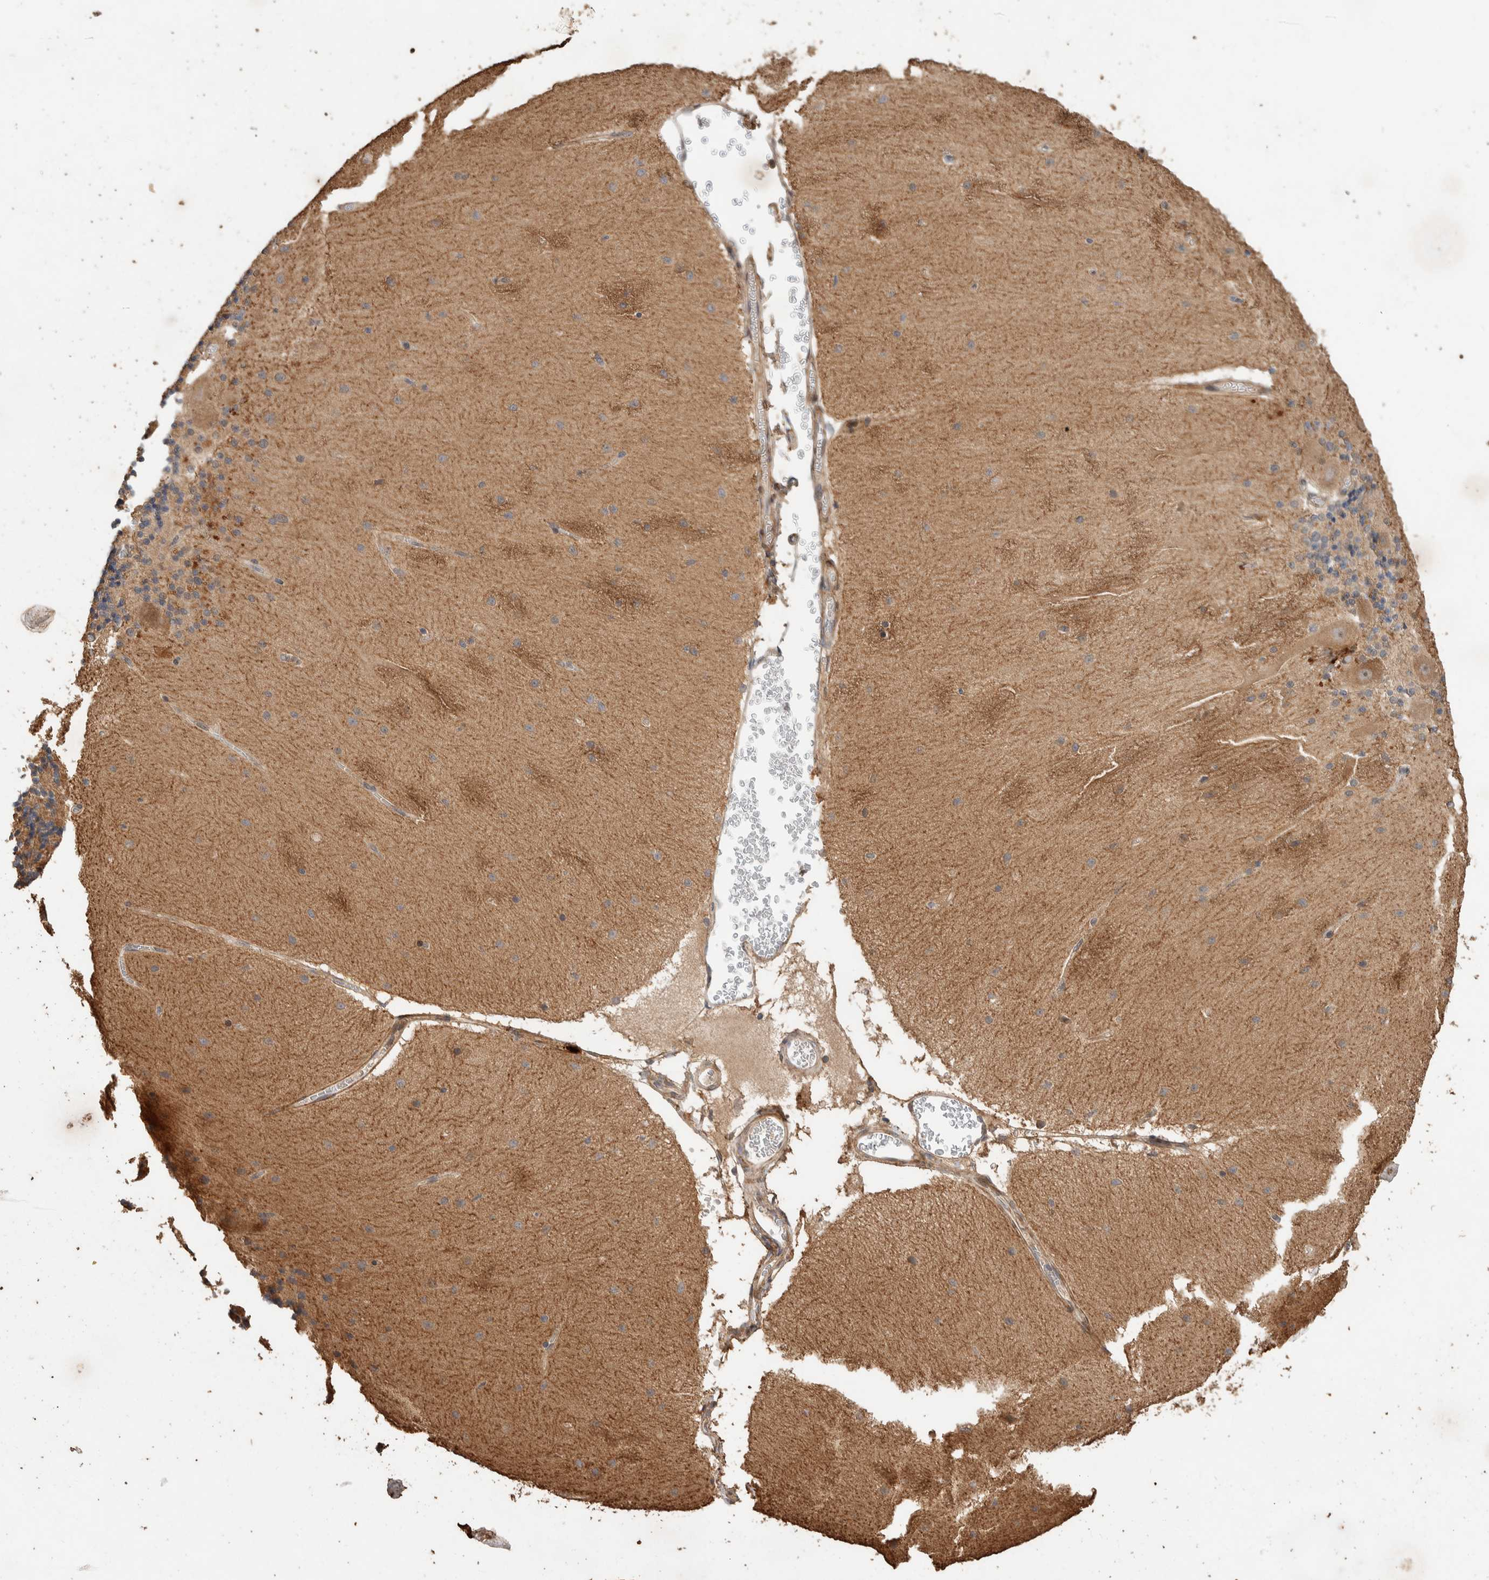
{"staining": {"intensity": "negative", "quantity": "none", "location": "none"}, "tissue": "cerebellum", "cell_type": "Cells in granular layer", "image_type": "normal", "snomed": [{"axis": "morphology", "description": "Normal tissue, NOS"}, {"axis": "topography", "description": "Cerebellum"}], "caption": "The image shows no staining of cells in granular layer in unremarkable cerebellum. (Stains: DAB immunohistochemistry (IHC) with hematoxylin counter stain, Microscopy: brightfield microscopy at high magnification).", "gene": "CYSRT1", "patient": {"sex": "female", "age": 54}}